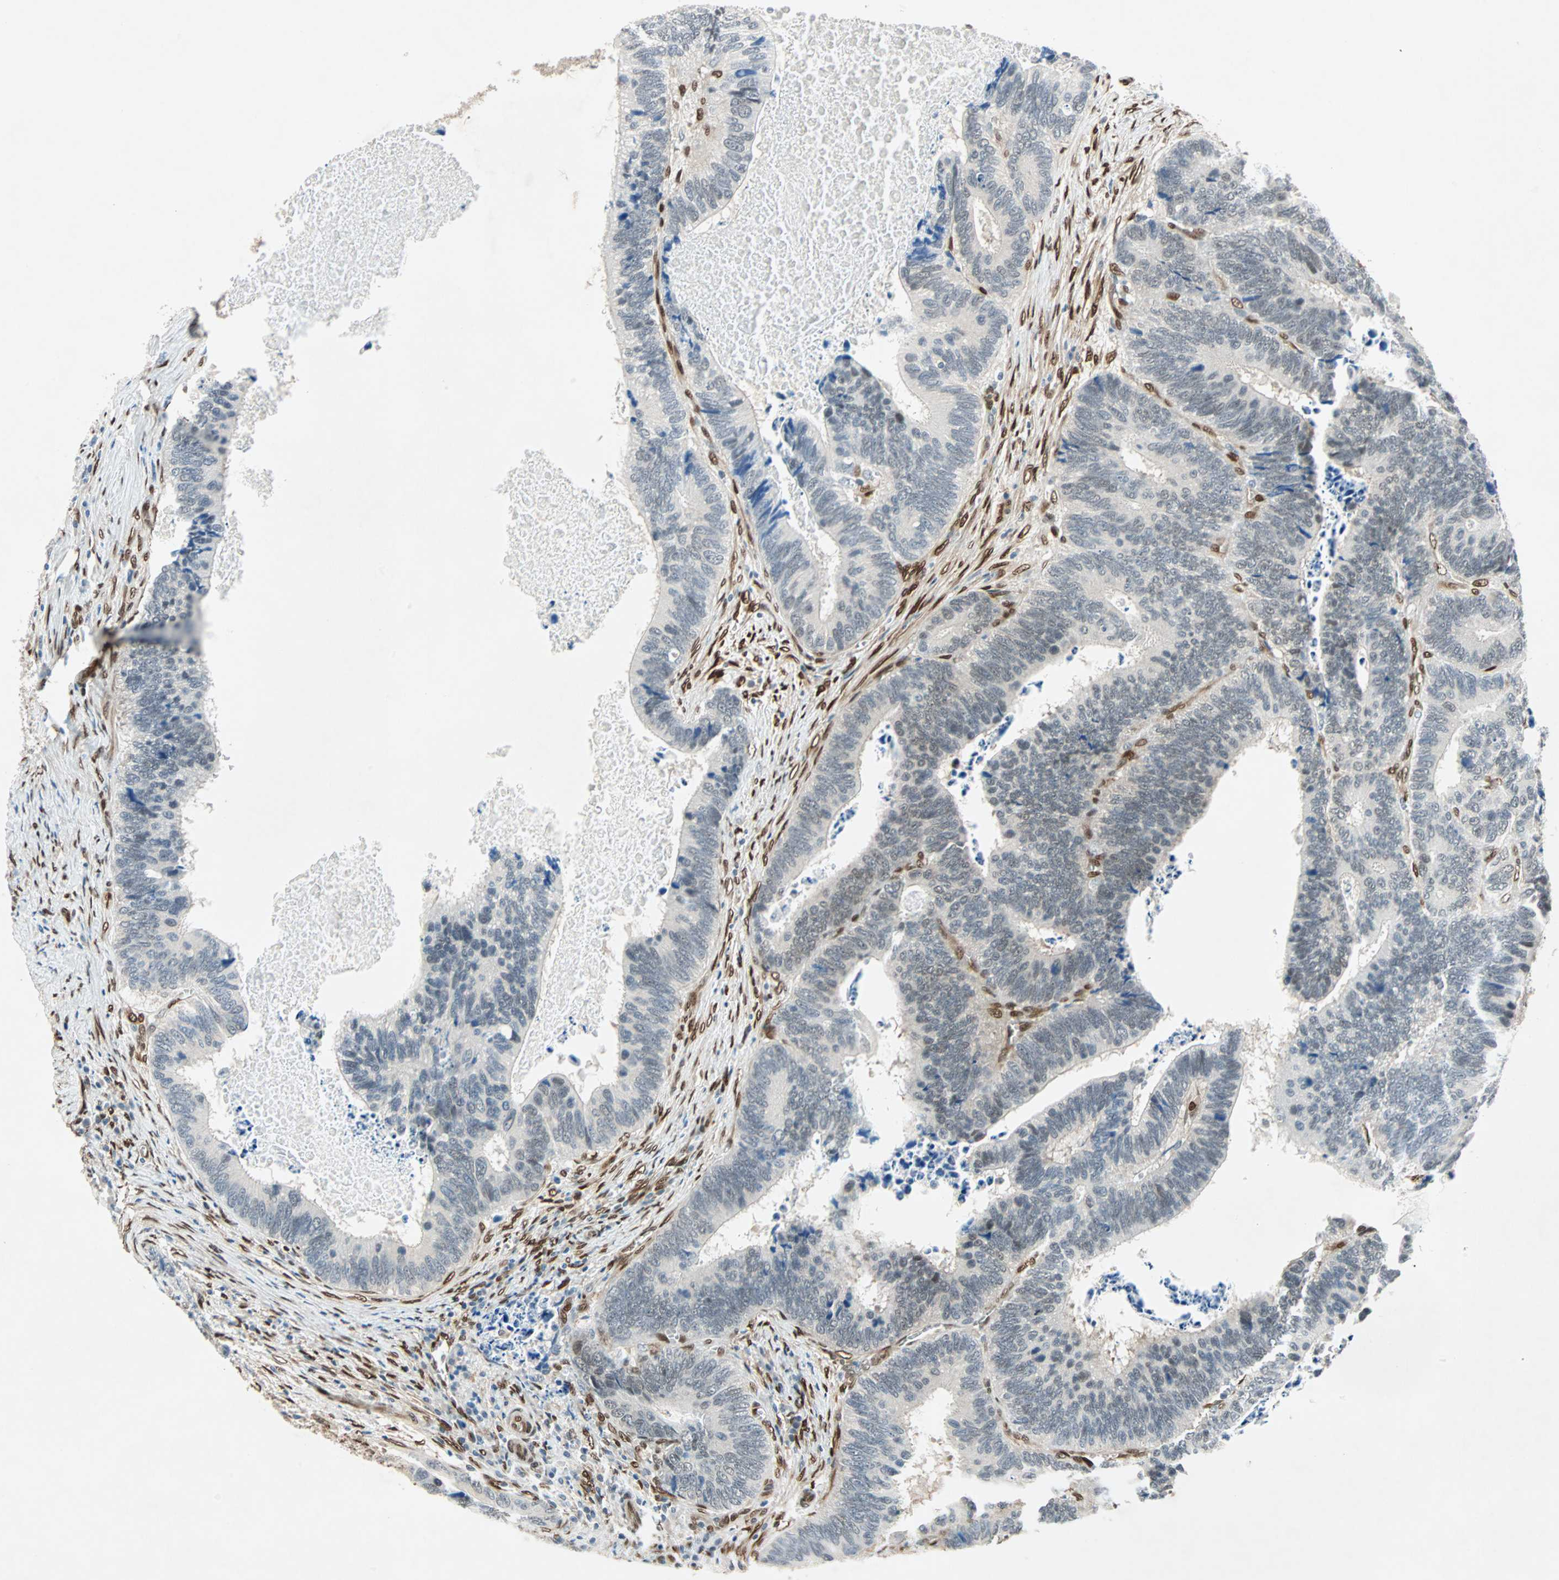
{"staining": {"intensity": "weak", "quantity": "25%-75%", "location": "nuclear"}, "tissue": "colorectal cancer", "cell_type": "Tumor cells", "image_type": "cancer", "snomed": [{"axis": "morphology", "description": "Adenocarcinoma, NOS"}, {"axis": "topography", "description": "Colon"}], "caption": "There is low levels of weak nuclear staining in tumor cells of adenocarcinoma (colorectal), as demonstrated by immunohistochemical staining (brown color).", "gene": "WWTR1", "patient": {"sex": "male", "age": 72}}